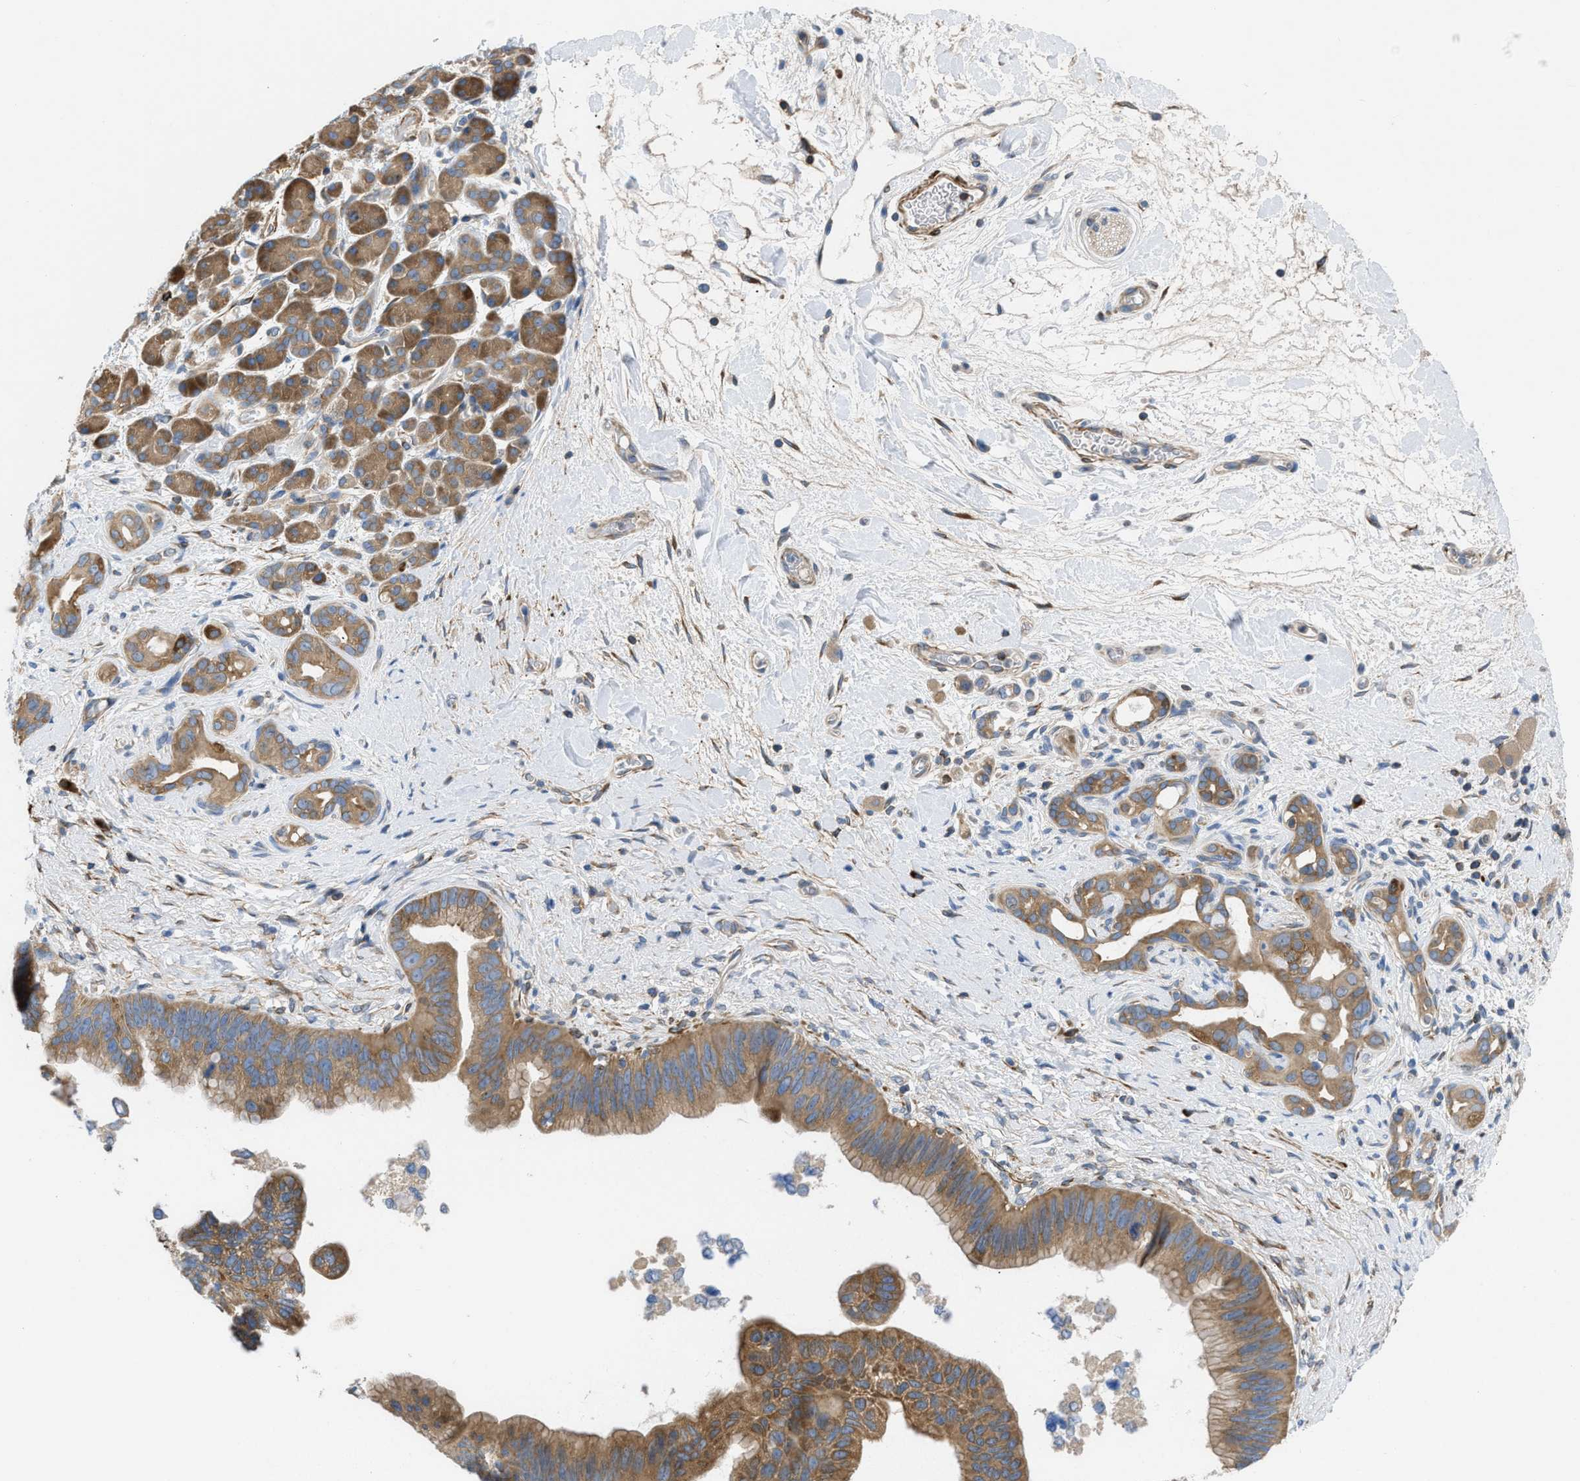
{"staining": {"intensity": "moderate", "quantity": ">75%", "location": "cytoplasmic/membranous"}, "tissue": "pancreatic cancer", "cell_type": "Tumor cells", "image_type": "cancer", "snomed": [{"axis": "morphology", "description": "Adenocarcinoma, NOS"}, {"axis": "topography", "description": "Pancreas"}], "caption": "Immunohistochemistry (IHC) staining of pancreatic adenocarcinoma, which displays medium levels of moderate cytoplasmic/membranous staining in about >75% of tumor cells indicating moderate cytoplasmic/membranous protein staining. The staining was performed using DAB (brown) for protein detection and nuclei were counterstained in hematoxylin (blue).", "gene": "CHKB", "patient": {"sex": "male", "age": 55}}